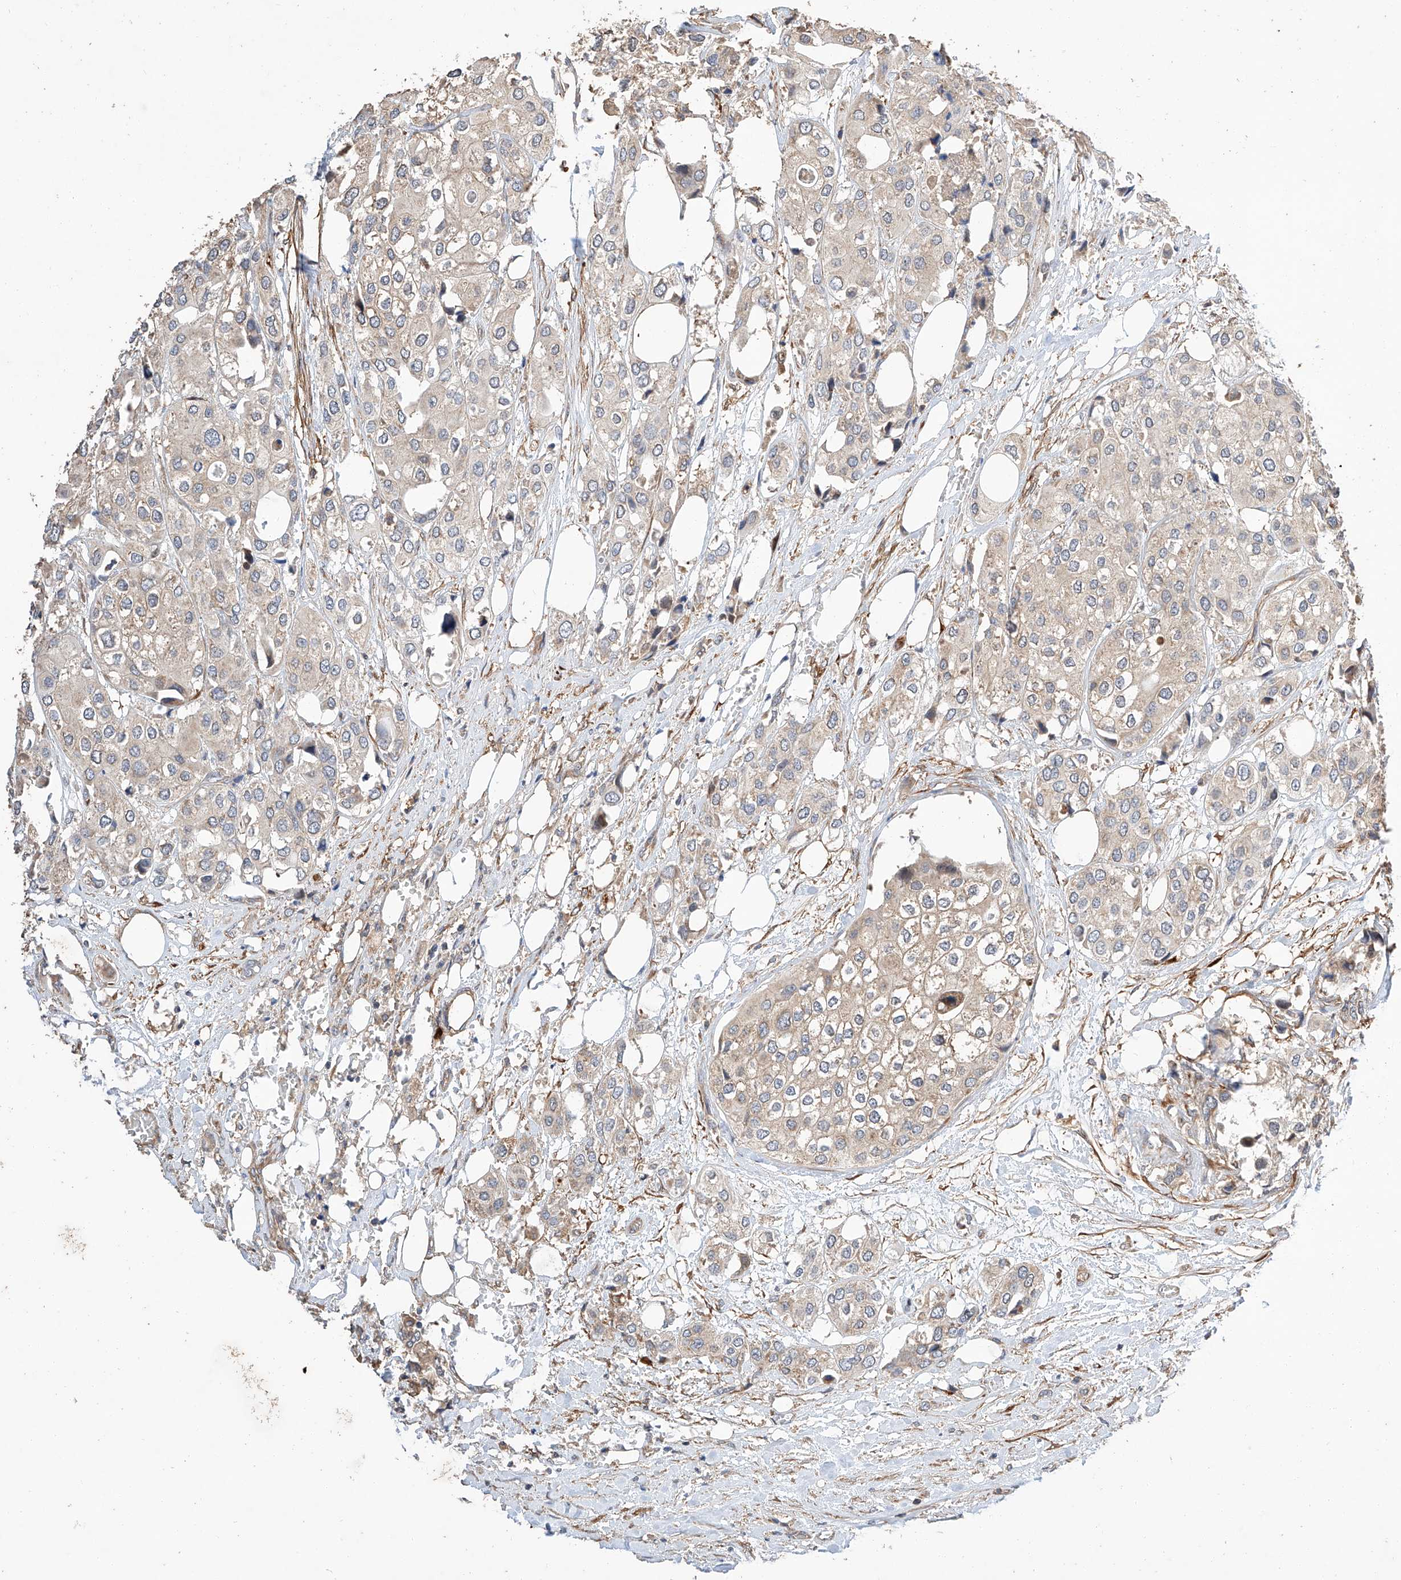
{"staining": {"intensity": "weak", "quantity": ">75%", "location": "cytoplasmic/membranous"}, "tissue": "urothelial cancer", "cell_type": "Tumor cells", "image_type": "cancer", "snomed": [{"axis": "morphology", "description": "Urothelial carcinoma, High grade"}, {"axis": "topography", "description": "Urinary bladder"}], "caption": "The immunohistochemical stain shows weak cytoplasmic/membranous staining in tumor cells of urothelial cancer tissue.", "gene": "RAB23", "patient": {"sex": "male", "age": 64}}